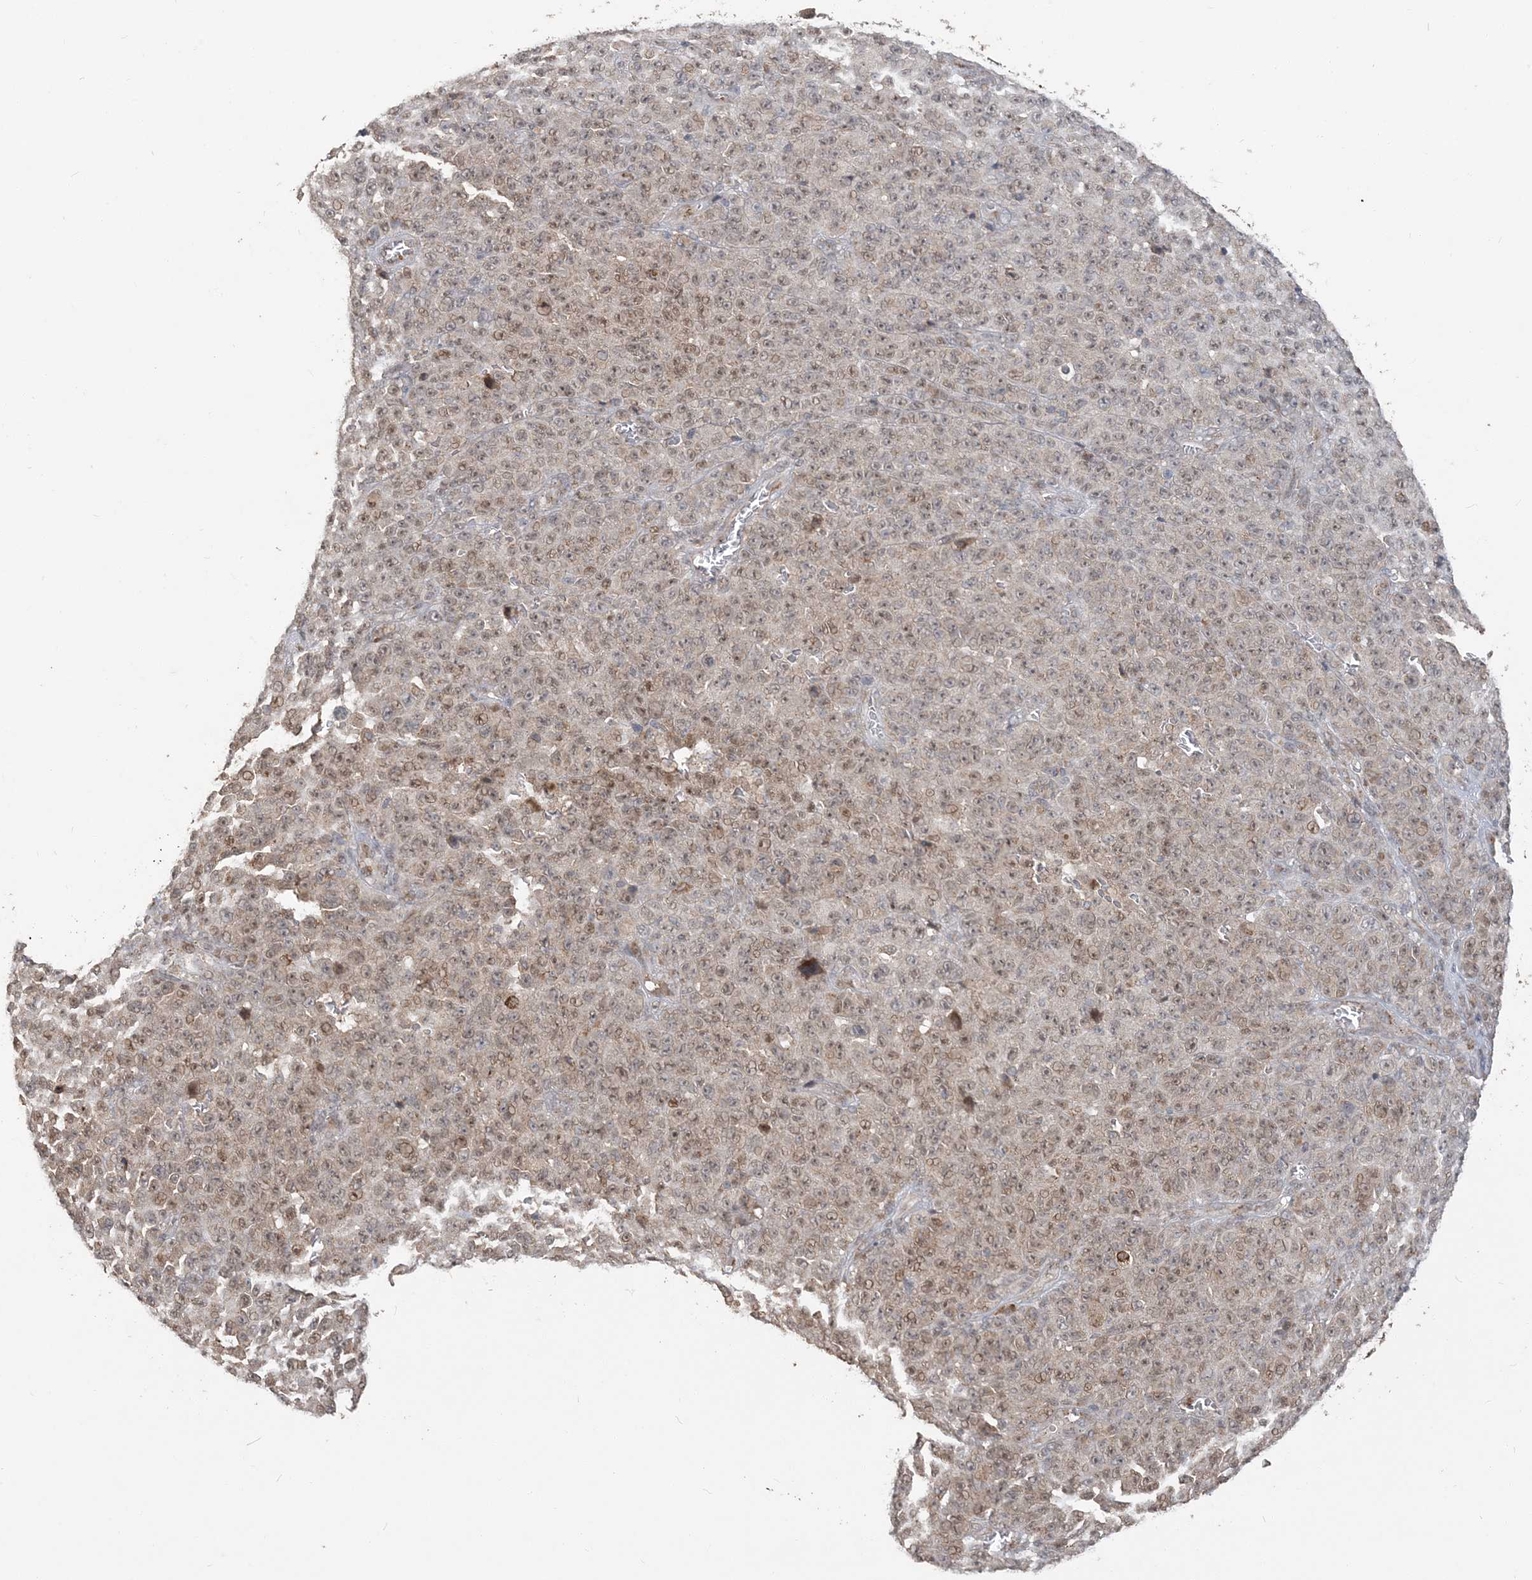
{"staining": {"intensity": "moderate", "quantity": ">75%", "location": "nuclear"}, "tissue": "melanoma", "cell_type": "Tumor cells", "image_type": "cancer", "snomed": [{"axis": "morphology", "description": "Malignant melanoma, NOS"}, {"axis": "topography", "description": "Skin"}], "caption": "Moderate nuclear protein positivity is appreciated in about >75% of tumor cells in melanoma.", "gene": "RER1", "patient": {"sex": "female", "age": 82}}